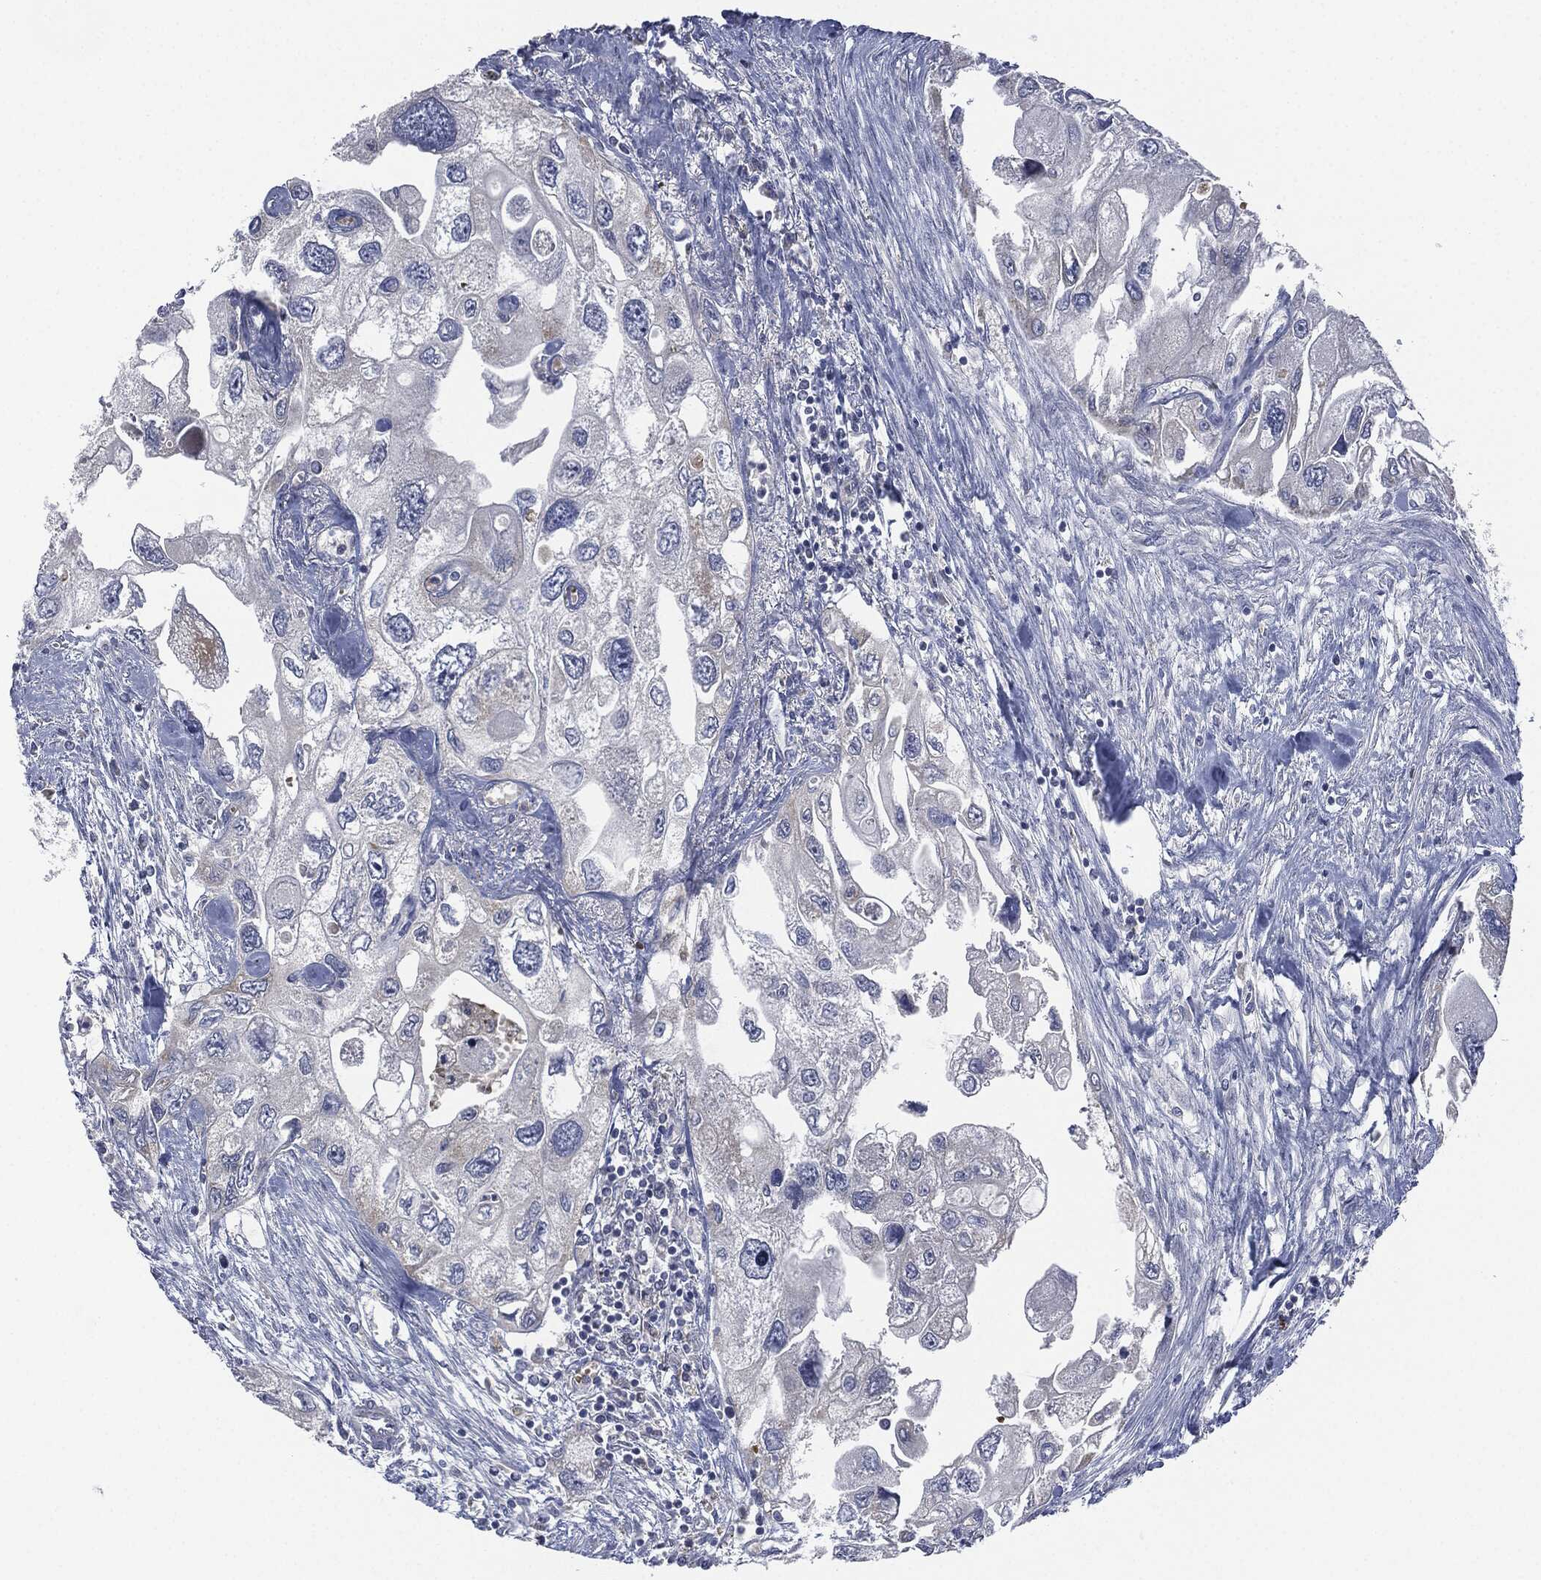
{"staining": {"intensity": "negative", "quantity": "none", "location": "none"}, "tissue": "urothelial cancer", "cell_type": "Tumor cells", "image_type": "cancer", "snomed": [{"axis": "morphology", "description": "Urothelial carcinoma, High grade"}, {"axis": "topography", "description": "Urinary bladder"}], "caption": "A photomicrograph of urothelial carcinoma (high-grade) stained for a protein shows no brown staining in tumor cells.", "gene": "SIGLEC9", "patient": {"sex": "male", "age": 59}}